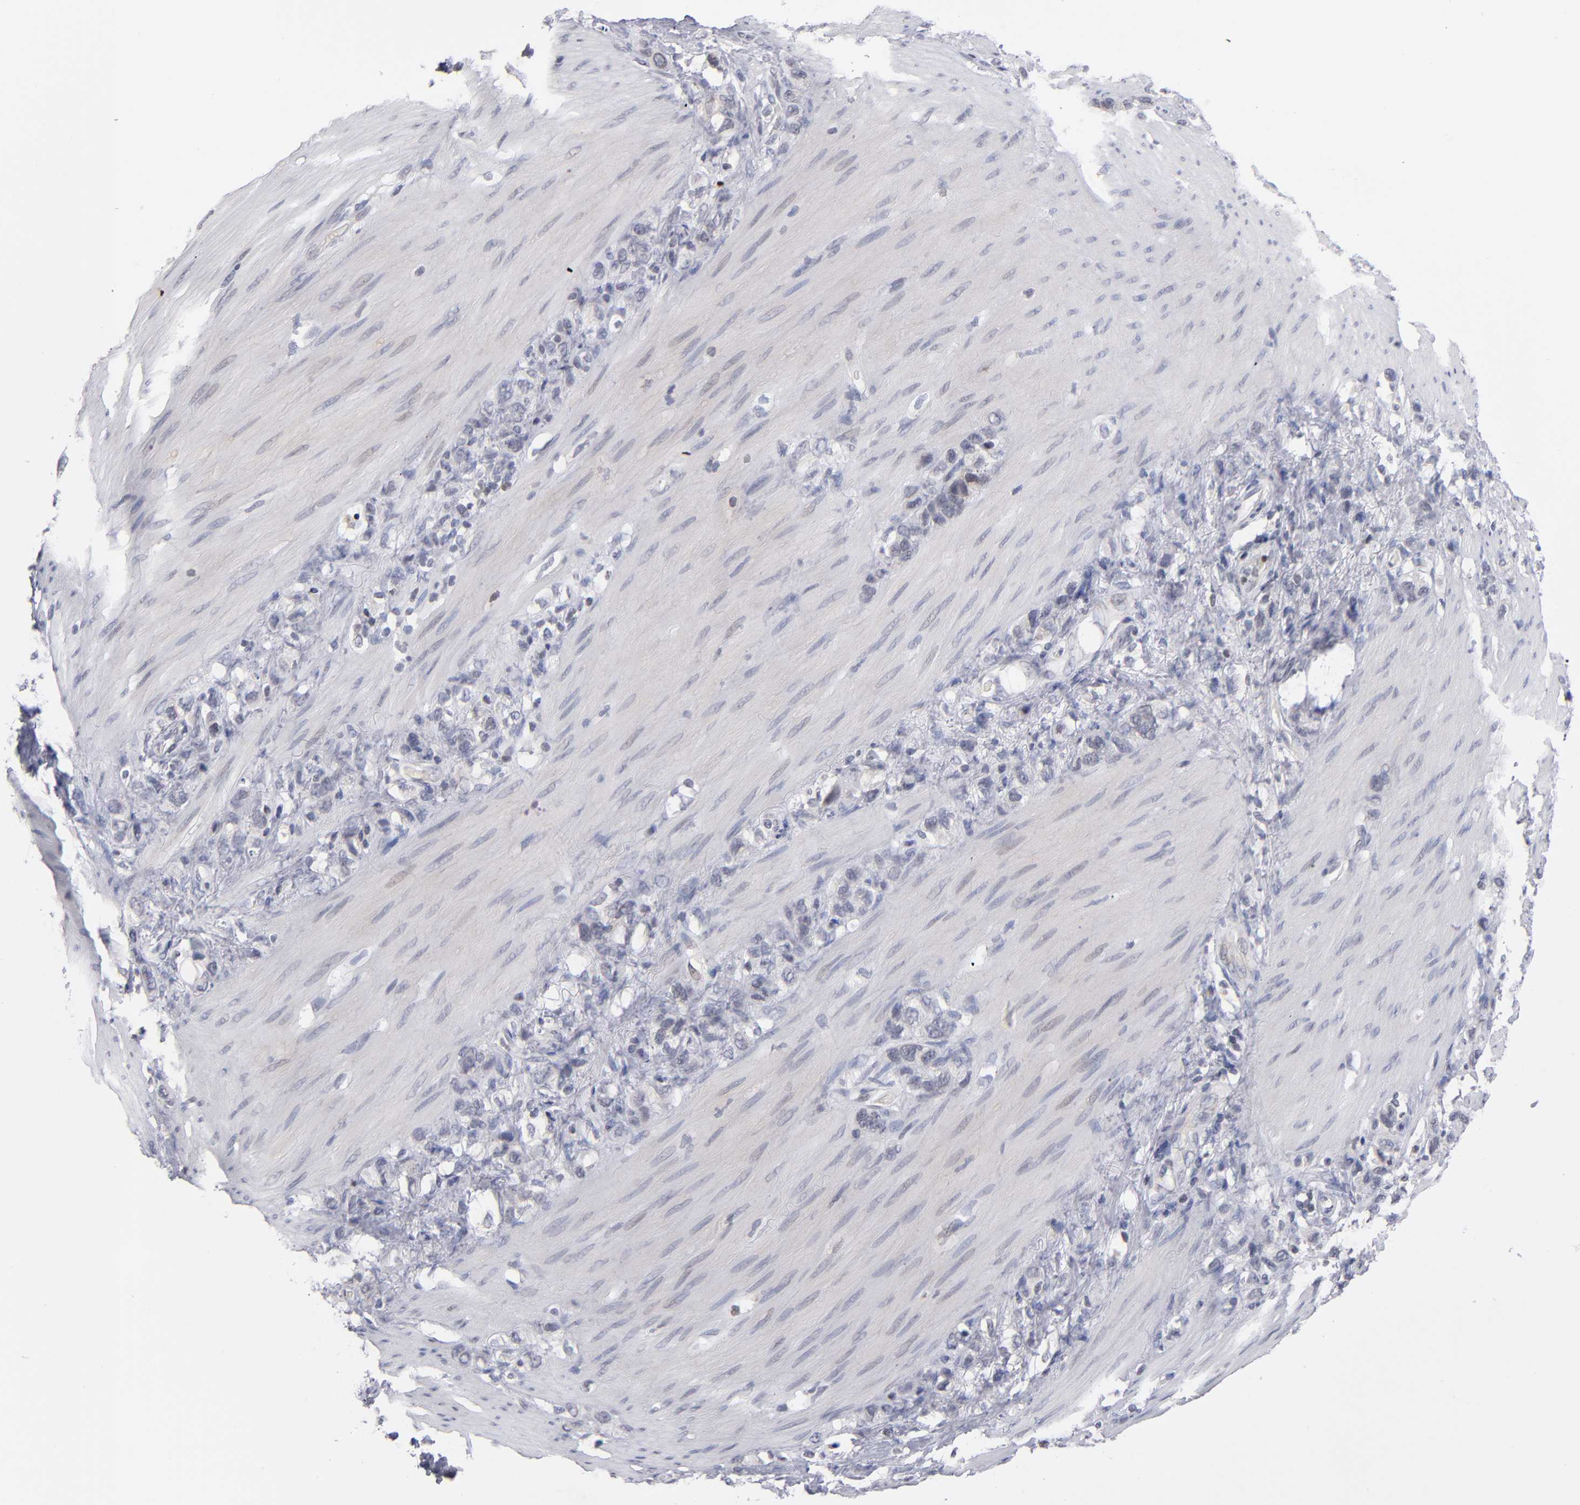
{"staining": {"intensity": "negative", "quantity": "none", "location": "none"}, "tissue": "stomach cancer", "cell_type": "Tumor cells", "image_type": "cancer", "snomed": [{"axis": "morphology", "description": "Normal tissue, NOS"}, {"axis": "morphology", "description": "Adenocarcinoma, NOS"}, {"axis": "morphology", "description": "Adenocarcinoma, High grade"}, {"axis": "topography", "description": "Stomach, upper"}, {"axis": "topography", "description": "Stomach"}], "caption": "Immunohistochemistry (IHC) micrograph of neoplastic tissue: human stomach high-grade adenocarcinoma stained with DAB demonstrates no significant protein expression in tumor cells.", "gene": "ODF2", "patient": {"sex": "female", "age": 65}}